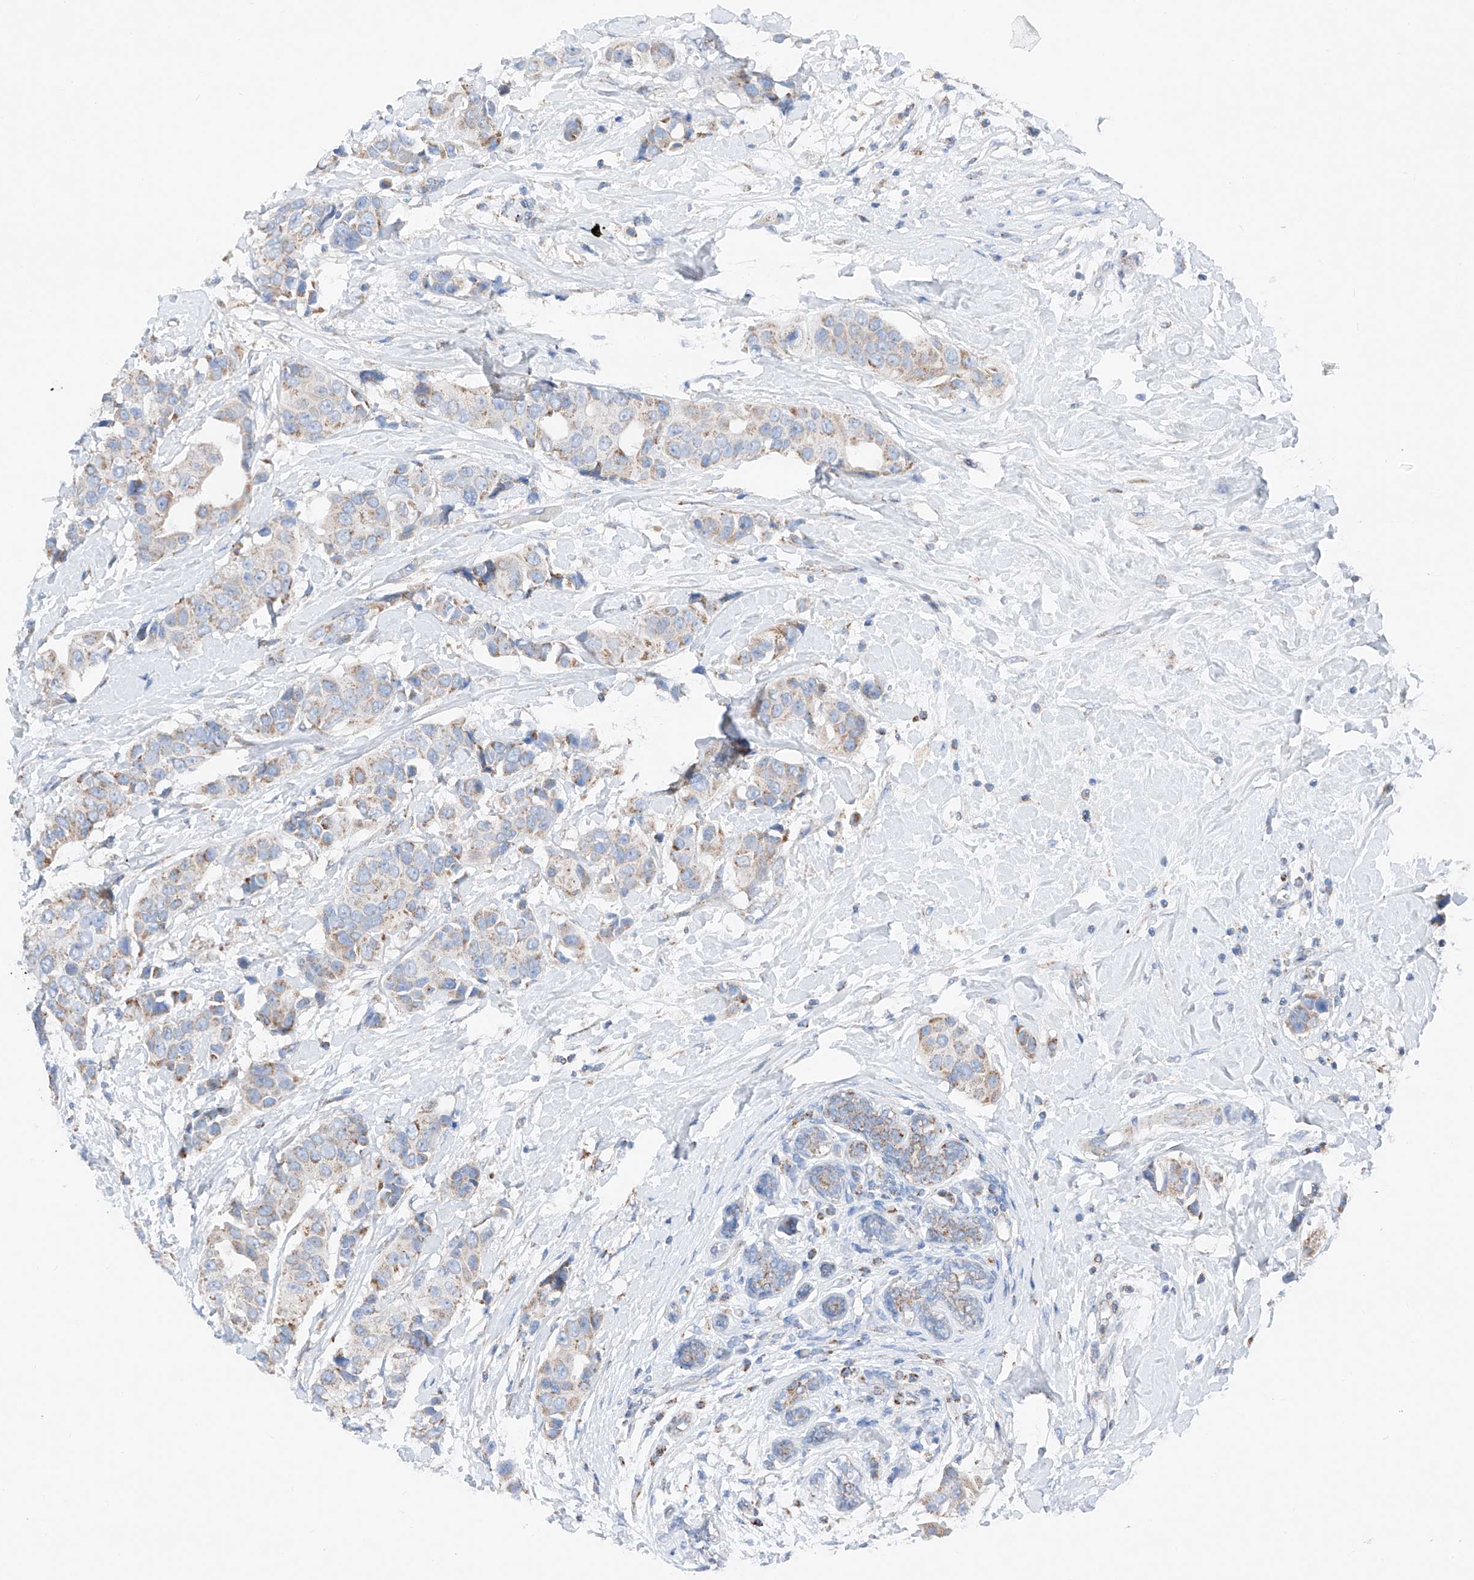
{"staining": {"intensity": "moderate", "quantity": "25%-75%", "location": "cytoplasmic/membranous"}, "tissue": "breast cancer", "cell_type": "Tumor cells", "image_type": "cancer", "snomed": [{"axis": "morphology", "description": "Normal tissue, NOS"}, {"axis": "morphology", "description": "Duct carcinoma"}, {"axis": "topography", "description": "Breast"}], "caption": "Immunohistochemical staining of infiltrating ductal carcinoma (breast) demonstrates medium levels of moderate cytoplasmic/membranous staining in approximately 25%-75% of tumor cells.", "gene": "MRAP", "patient": {"sex": "female", "age": 39}}